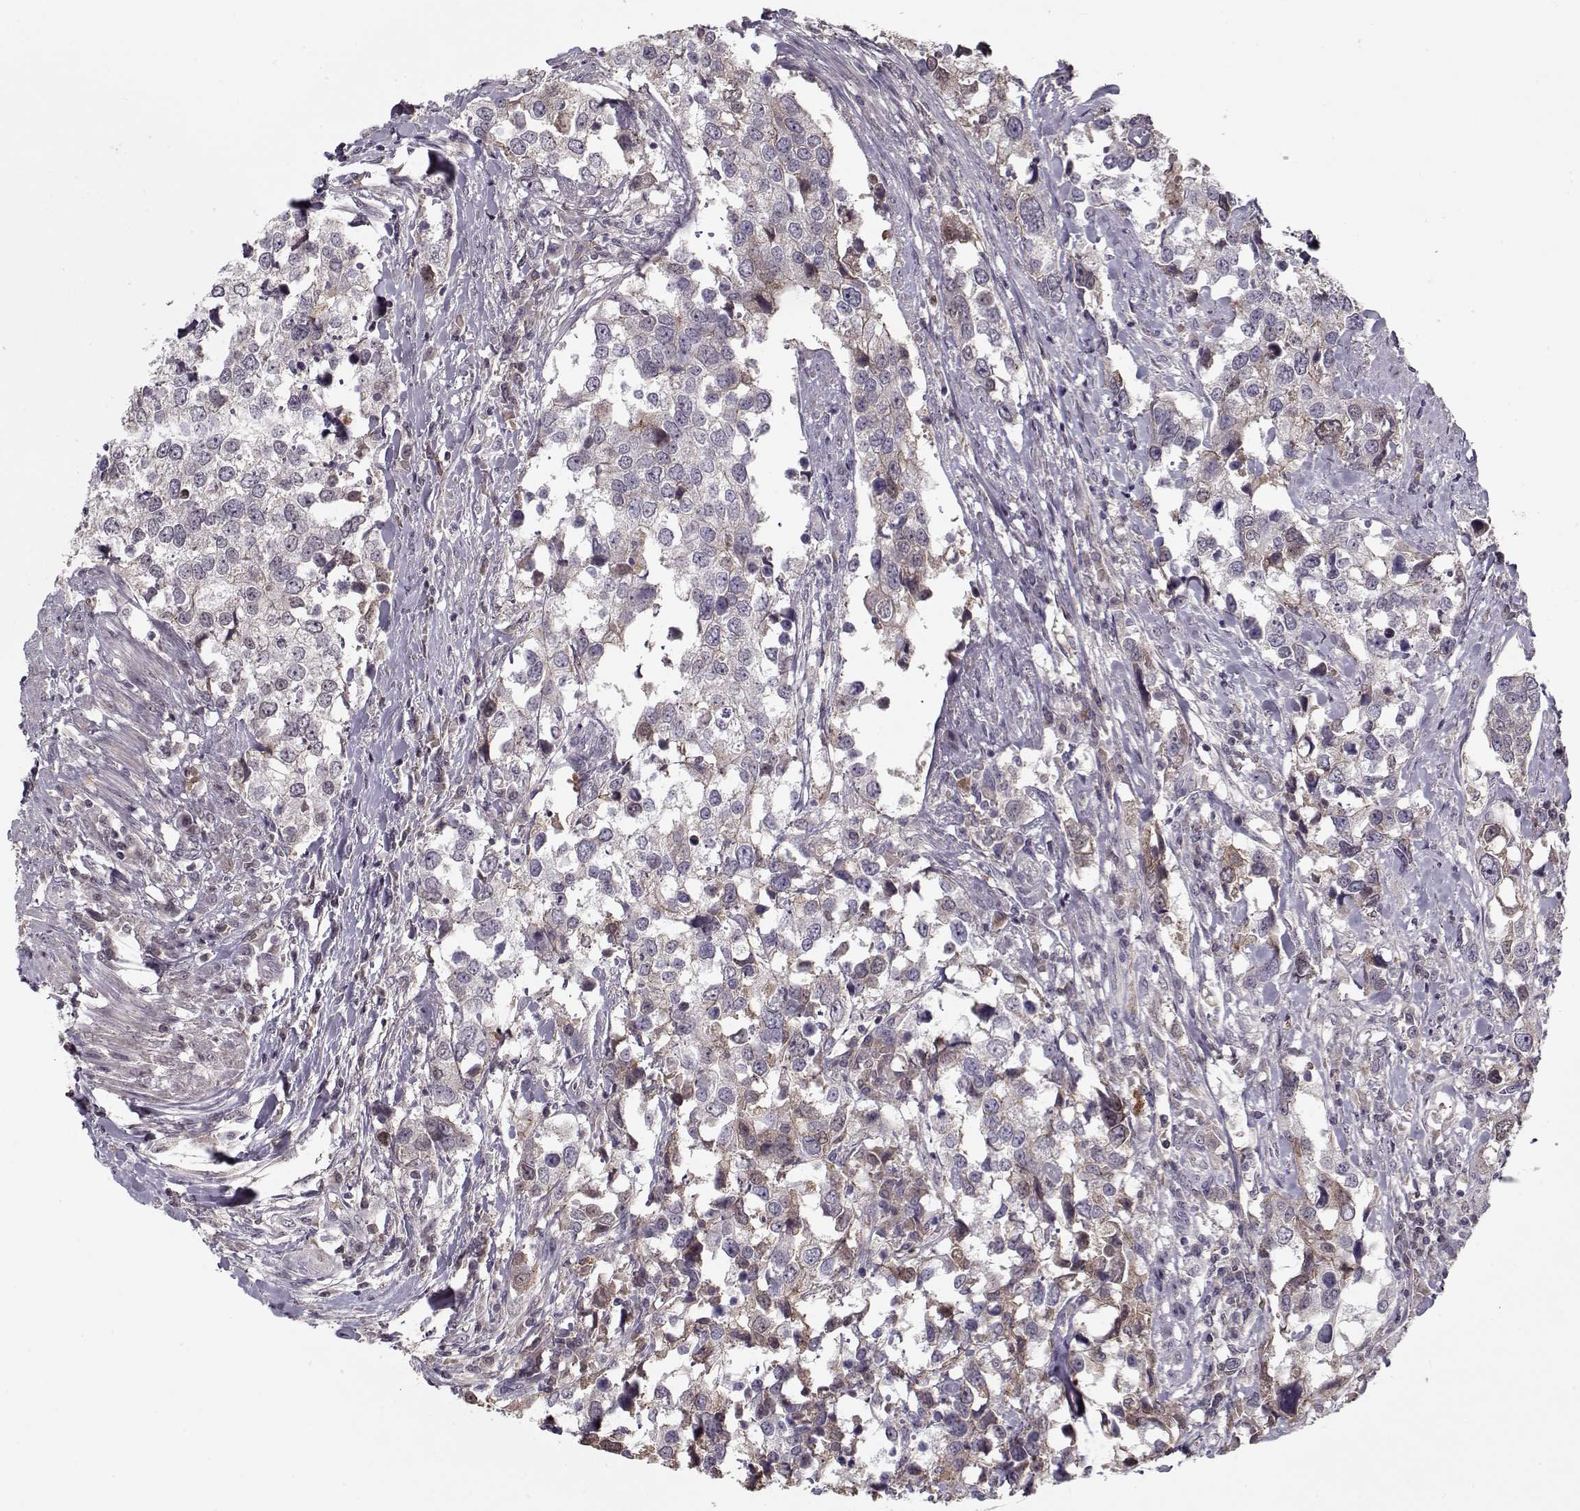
{"staining": {"intensity": "negative", "quantity": "none", "location": "none"}, "tissue": "urothelial cancer", "cell_type": "Tumor cells", "image_type": "cancer", "snomed": [{"axis": "morphology", "description": "Urothelial carcinoma, NOS"}, {"axis": "morphology", "description": "Urothelial carcinoma, High grade"}, {"axis": "topography", "description": "Urinary bladder"}], "caption": "An immunohistochemistry (IHC) histopathology image of transitional cell carcinoma is shown. There is no staining in tumor cells of transitional cell carcinoma.", "gene": "AFM", "patient": {"sex": "male", "age": 63}}